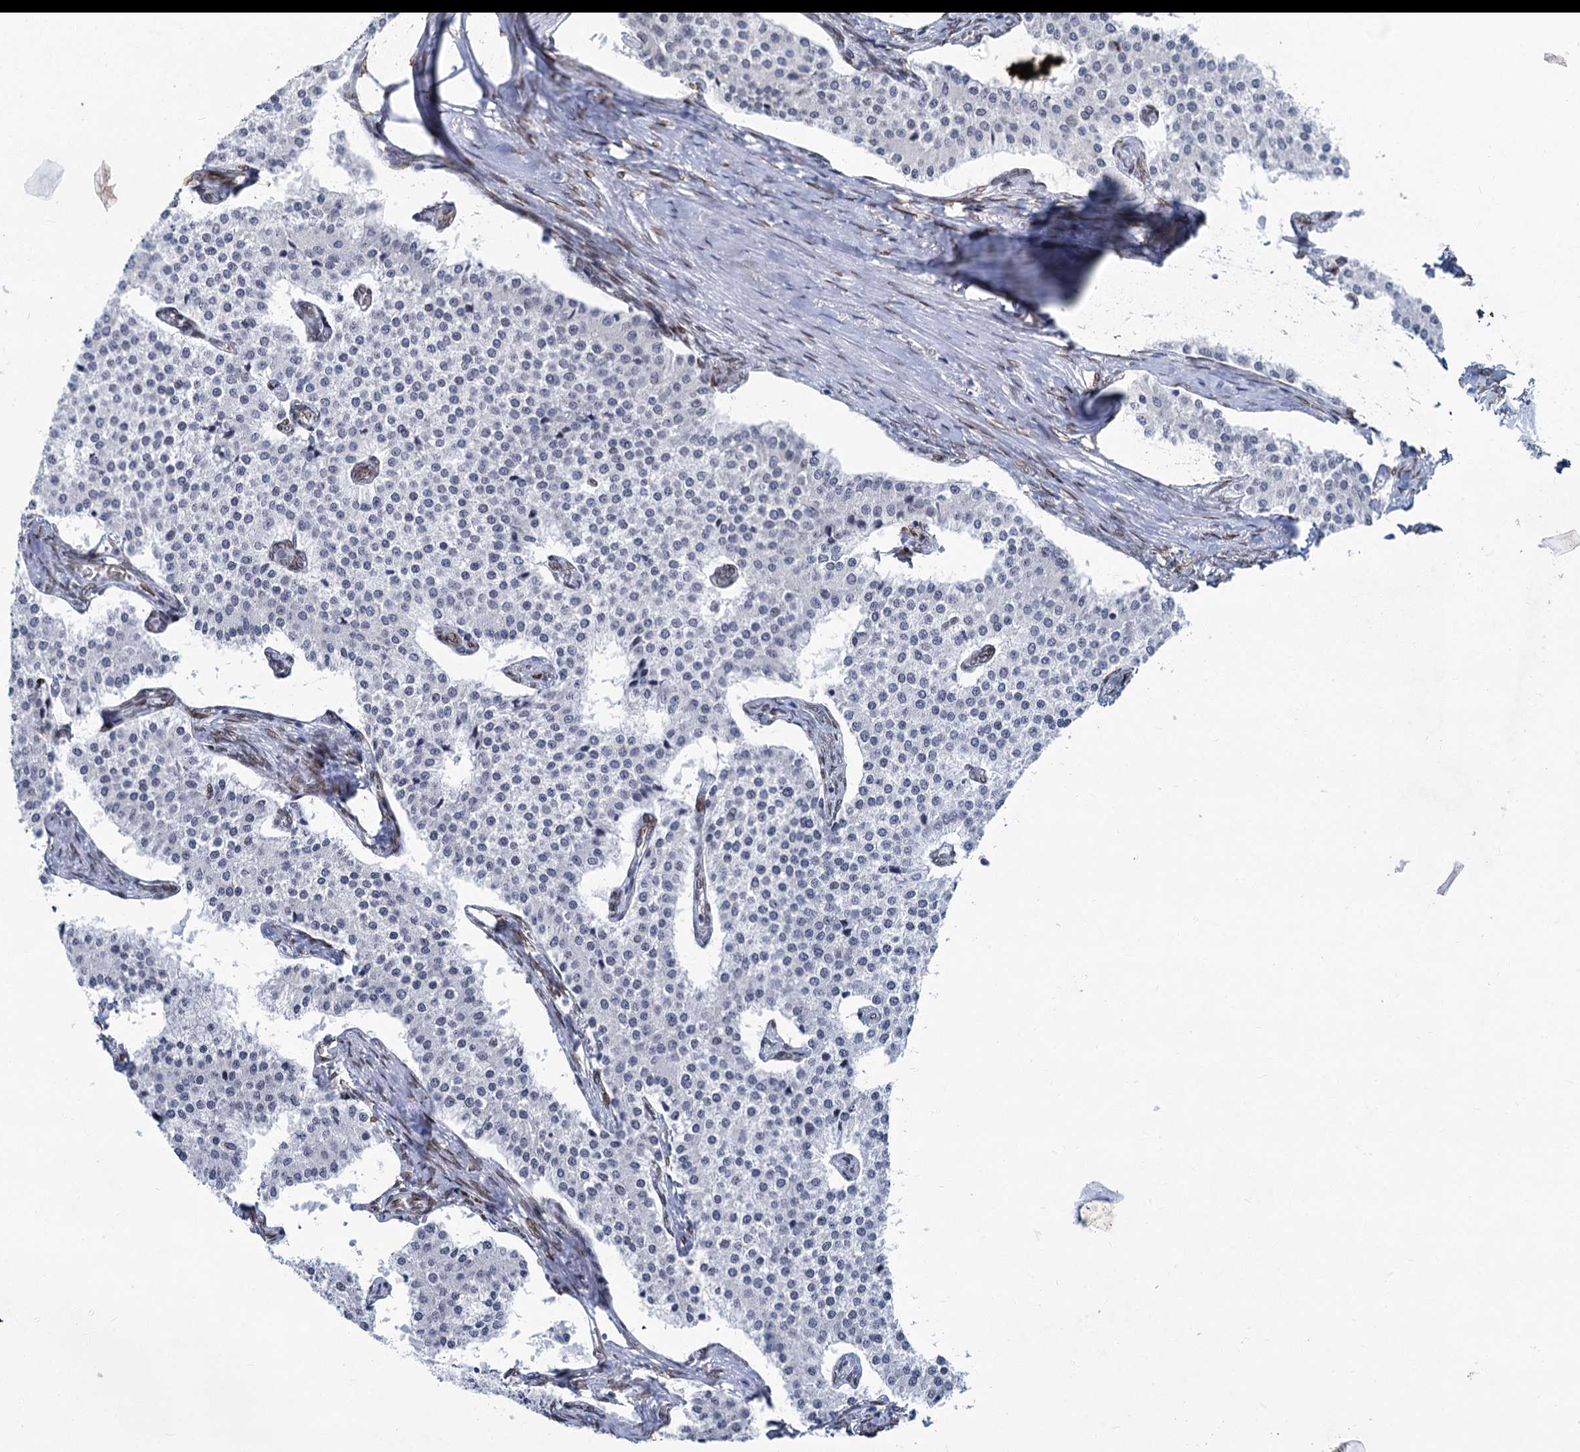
{"staining": {"intensity": "negative", "quantity": "none", "location": "none"}, "tissue": "carcinoid", "cell_type": "Tumor cells", "image_type": "cancer", "snomed": [{"axis": "morphology", "description": "Carcinoid, malignant, NOS"}, {"axis": "topography", "description": "Colon"}], "caption": "An image of human carcinoid is negative for staining in tumor cells.", "gene": "PRSS35", "patient": {"sex": "female", "age": 52}}